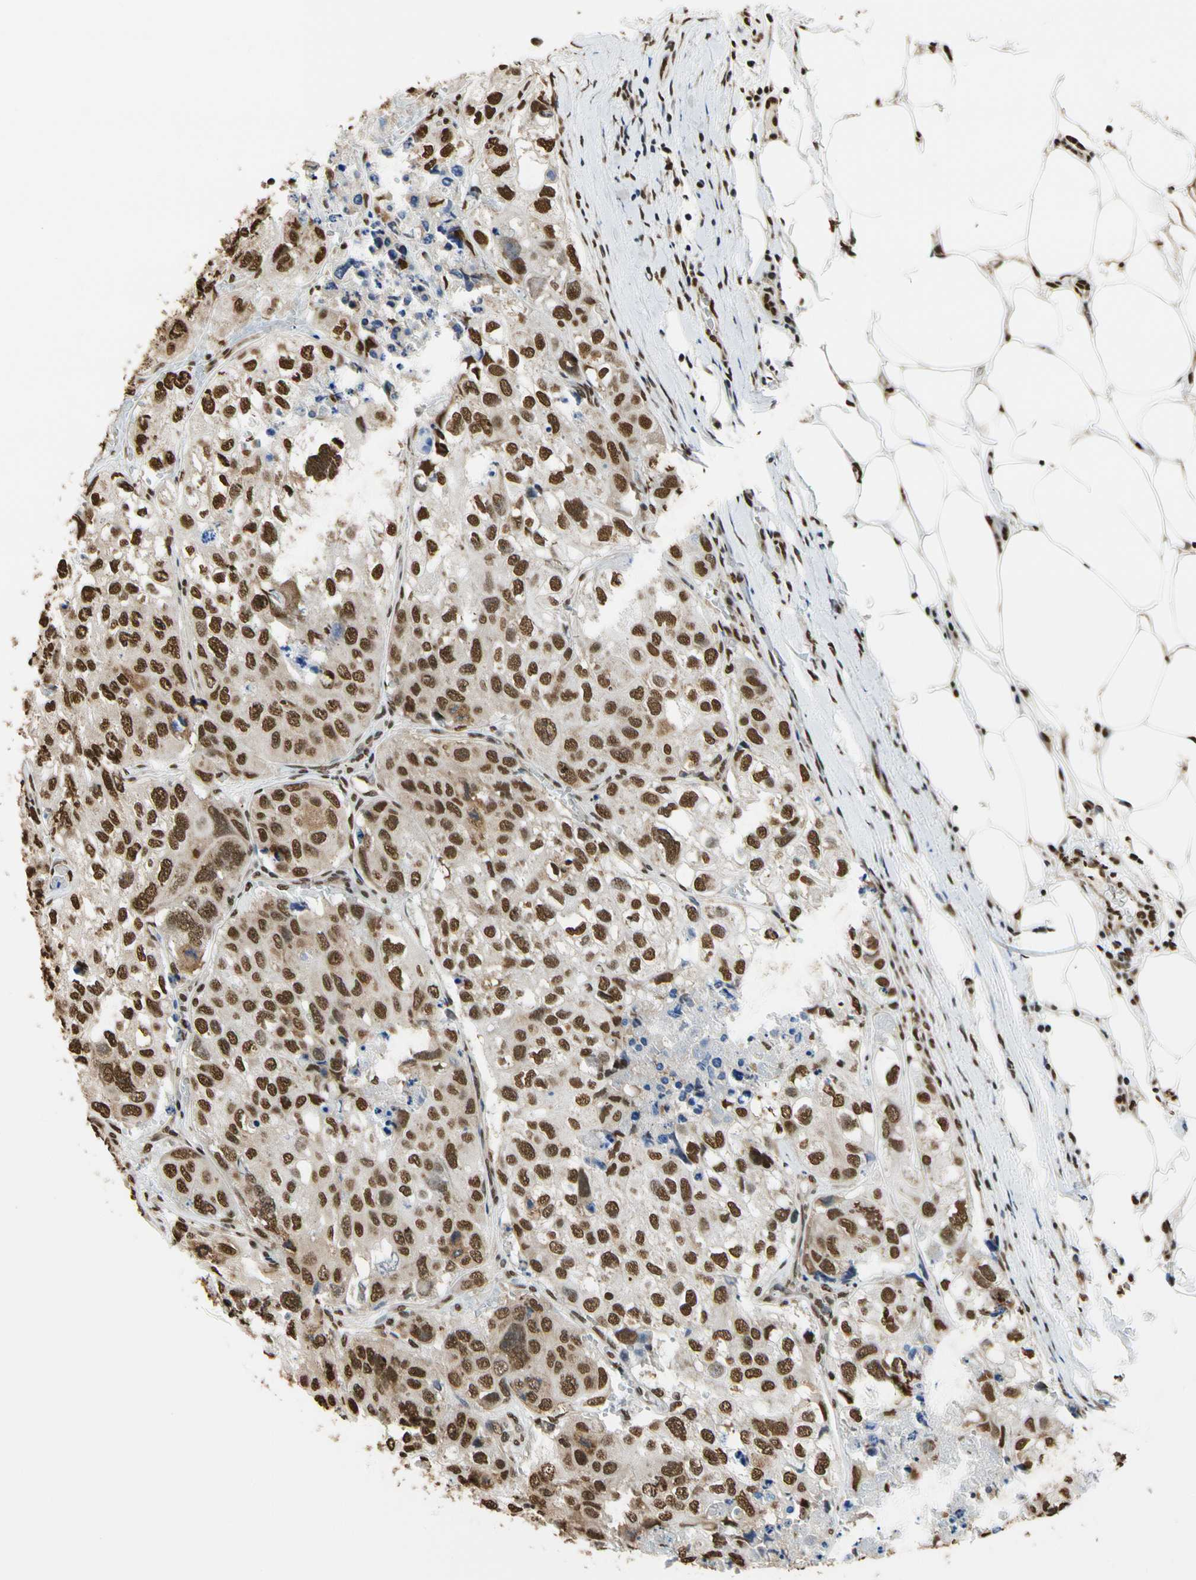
{"staining": {"intensity": "strong", "quantity": ">75%", "location": "nuclear"}, "tissue": "urothelial cancer", "cell_type": "Tumor cells", "image_type": "cancer", "snomed": [{"axis": "morphology", "description": "Urothelial carcinoma, High grade"}, {"axis": "topography", "description": "Lymph node"}, {"axis": "topography", "description": "Urinary bladder"}], "caption": "Brown immunohistochemical staining in human urothelial carcinoma (high-grade) reveals strong nuclear positivity in about >75% of tumor cells.", "gene": "HNRNPK", "patient": {"sex": "male", "age": 51}}